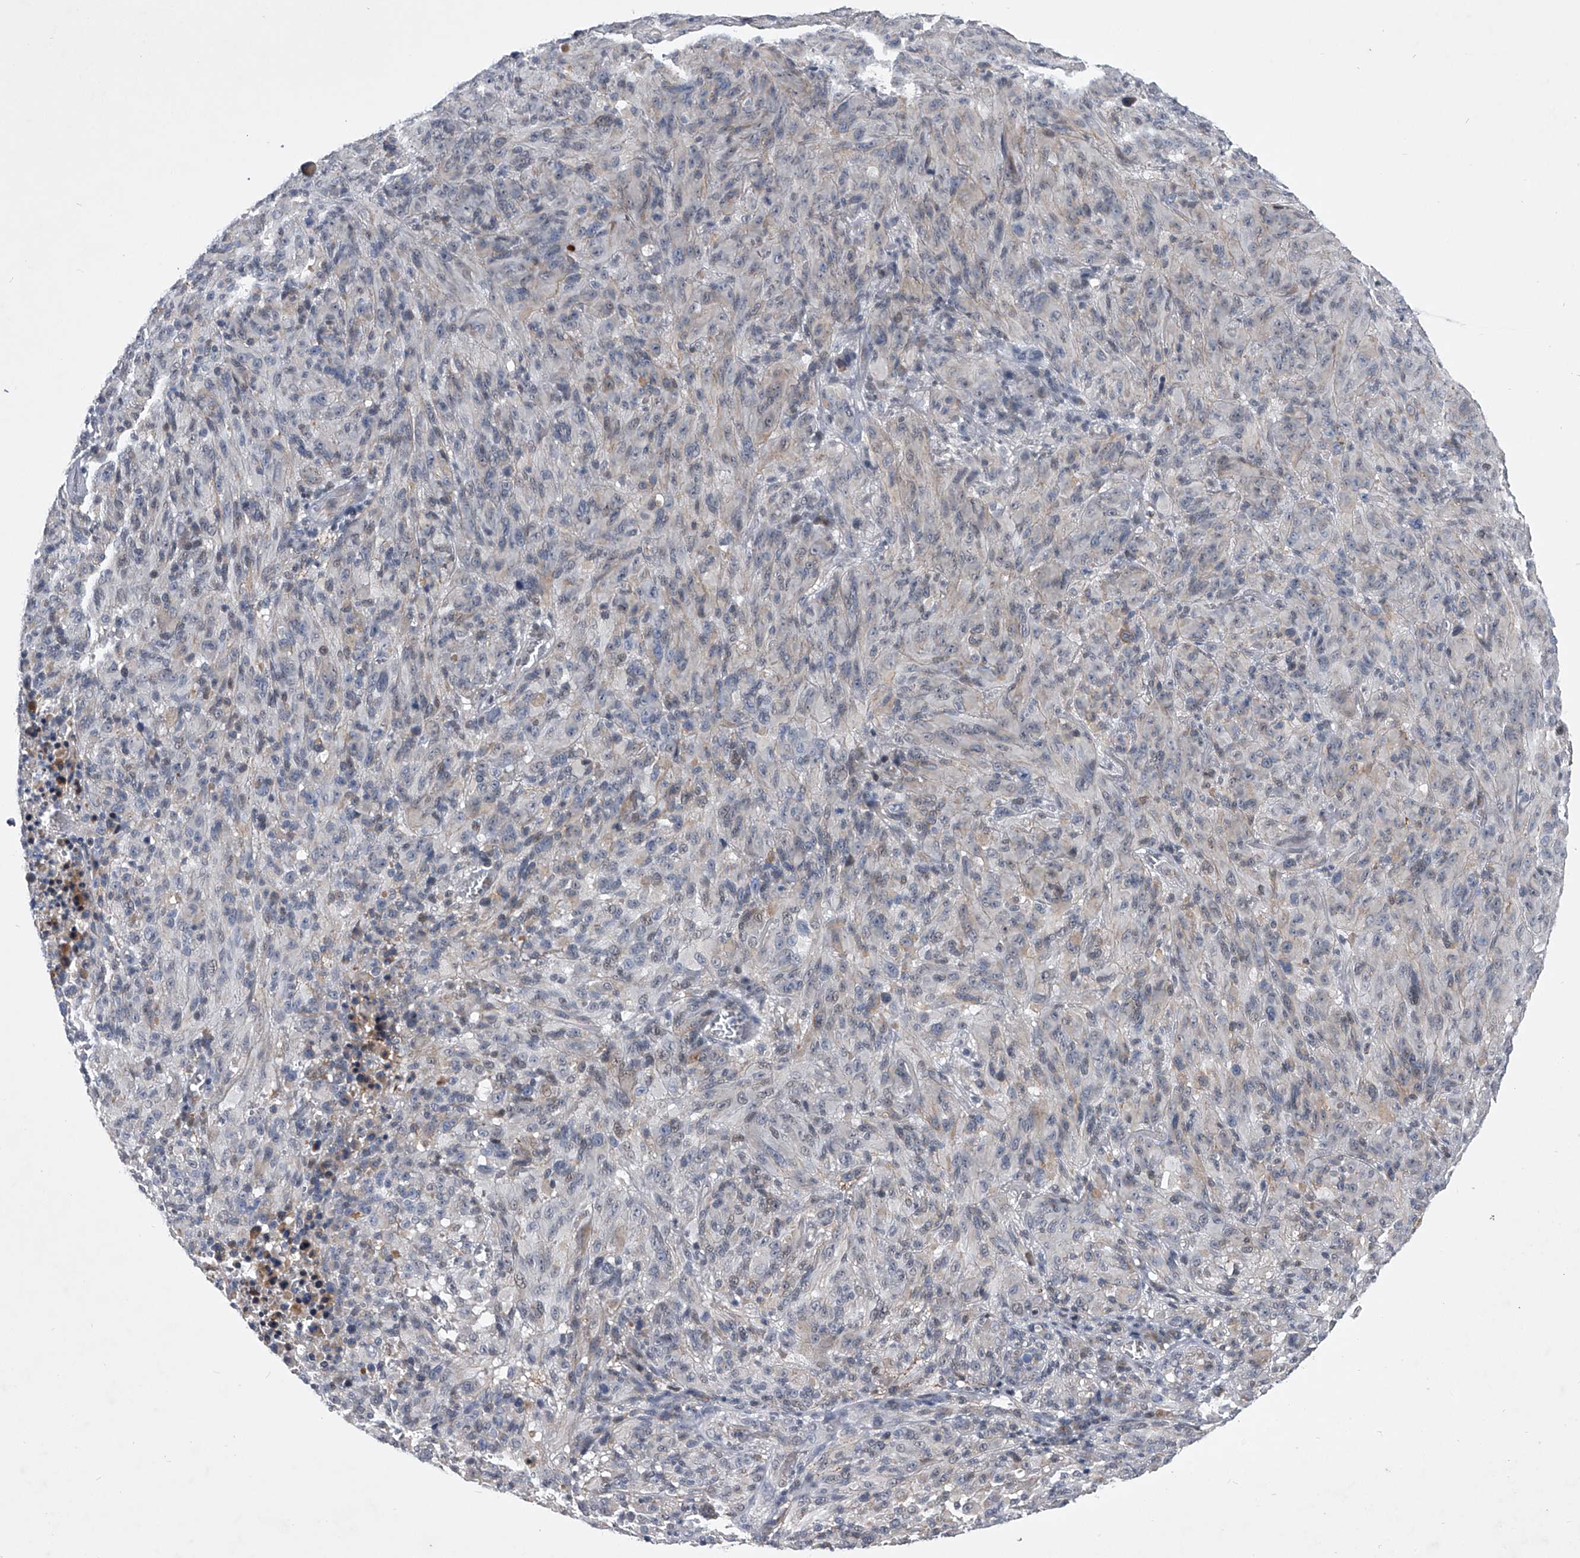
{"staining": {"intensity": "negative", "quantity": "none", "location": "none"}, "tissue": "melanoma", "cell_type": "Tumor cells", "image_type": "cancer", "snomed": [{"axis": "morphology", "description": "Malignant melanoma, NOS"}, {"axis": "topography", "description": "Skin of head"}], "caption": "Human melanoma stained for a protein using immunohistochemistry displays no expression in tumor cells.", "gene": "ZNF76", "patient": {"sex": "male", "age": 96}}